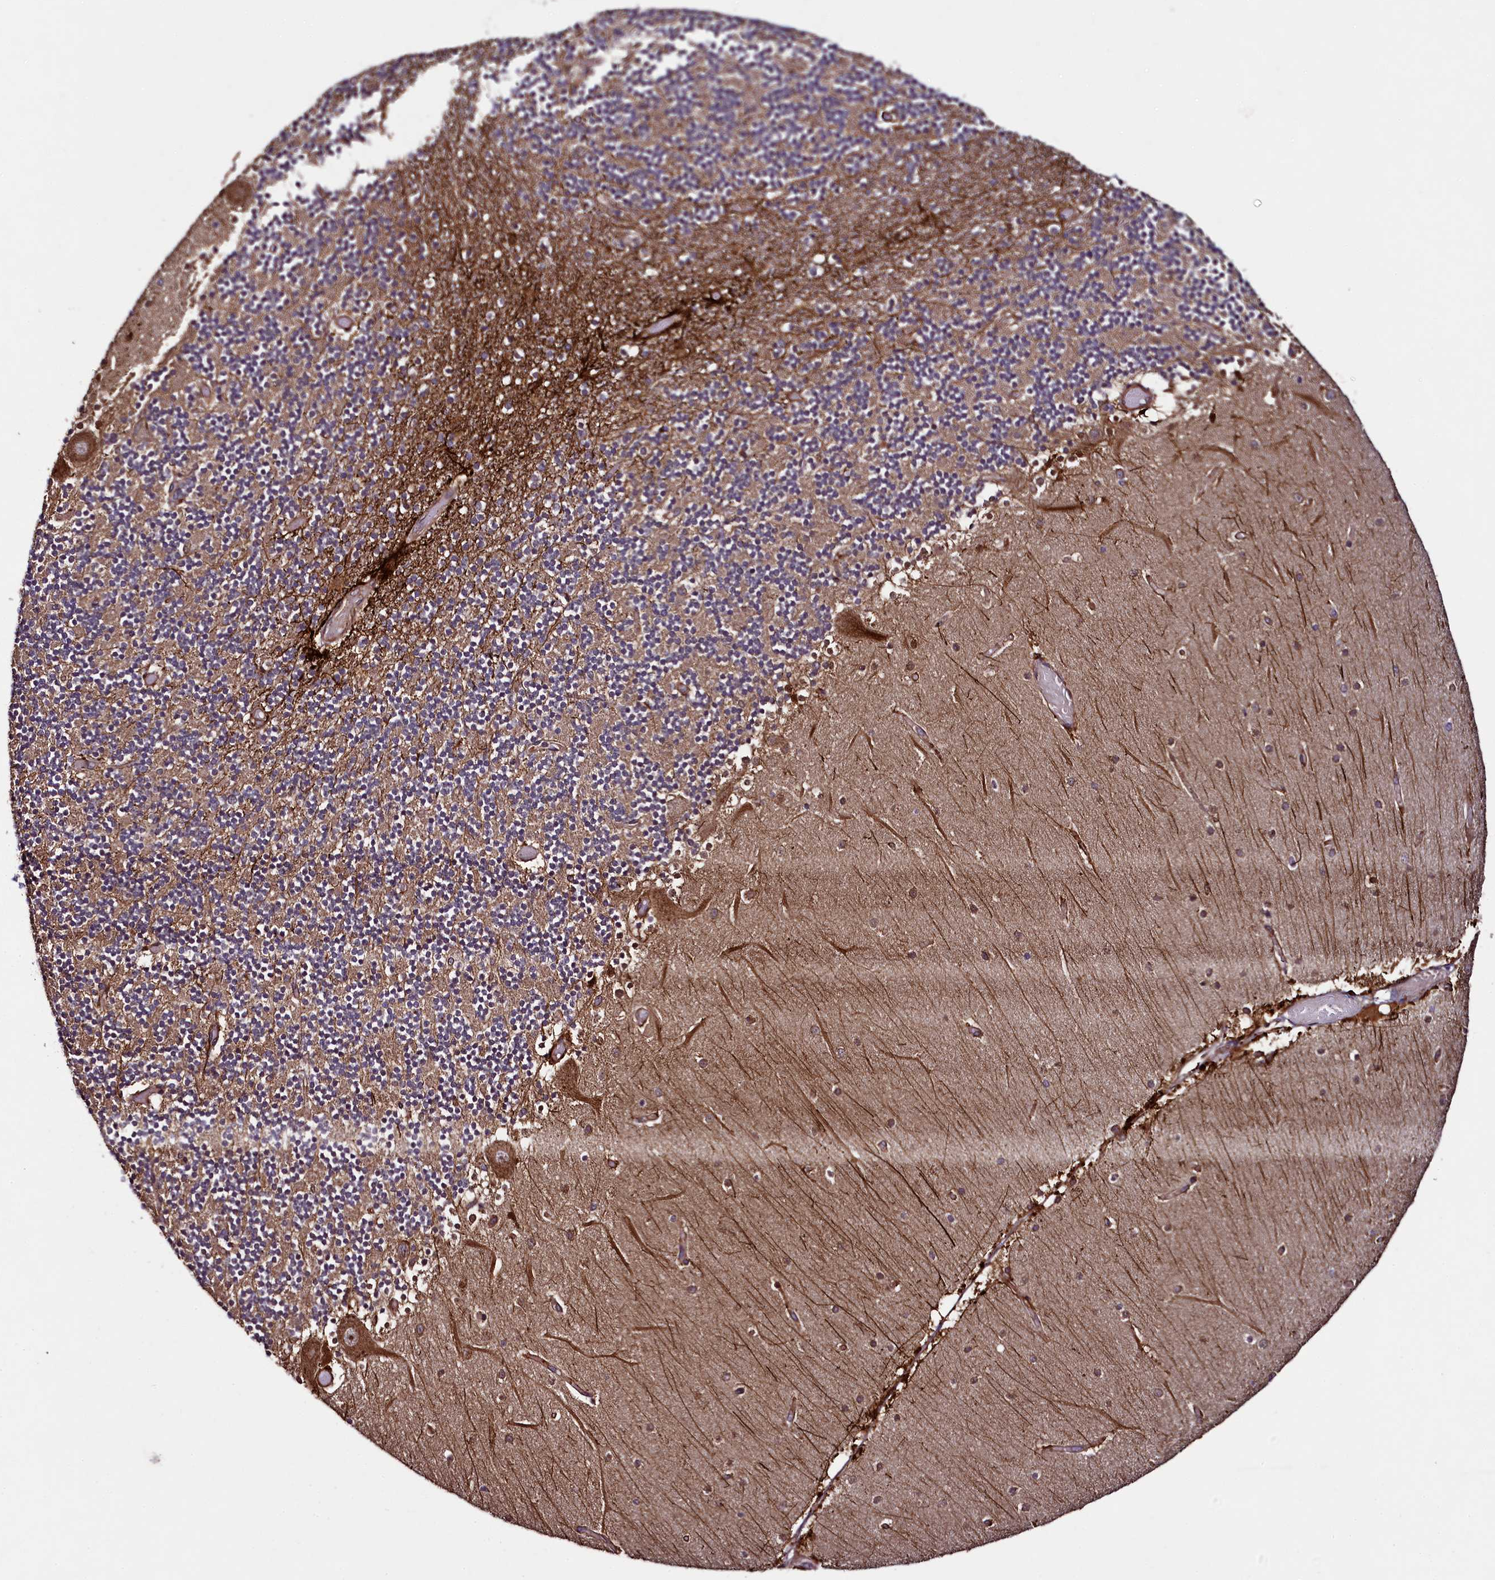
{"staining": {"intensity": "moderate", "quantity": ">75%", "location": "cytoplasmic/membranous"}, "tissue": "cerebellum", "cell_type": "Cells in granular layer", "image_type": "normal", "snomed": [{"axis": "morphology", "description": "Normal tissue, NOS"}, {"axis": "topography", "description": "Cerebellum"}], "caption": "Moderate cytoplasmic/membranous staining for a protein is seen in approximately >75% of cells in granular layer of benign cerebellum using immunohistochemistry (IHC).", "gene": "CCDC102A", "patient": {"sex": "female", "age": 28}}